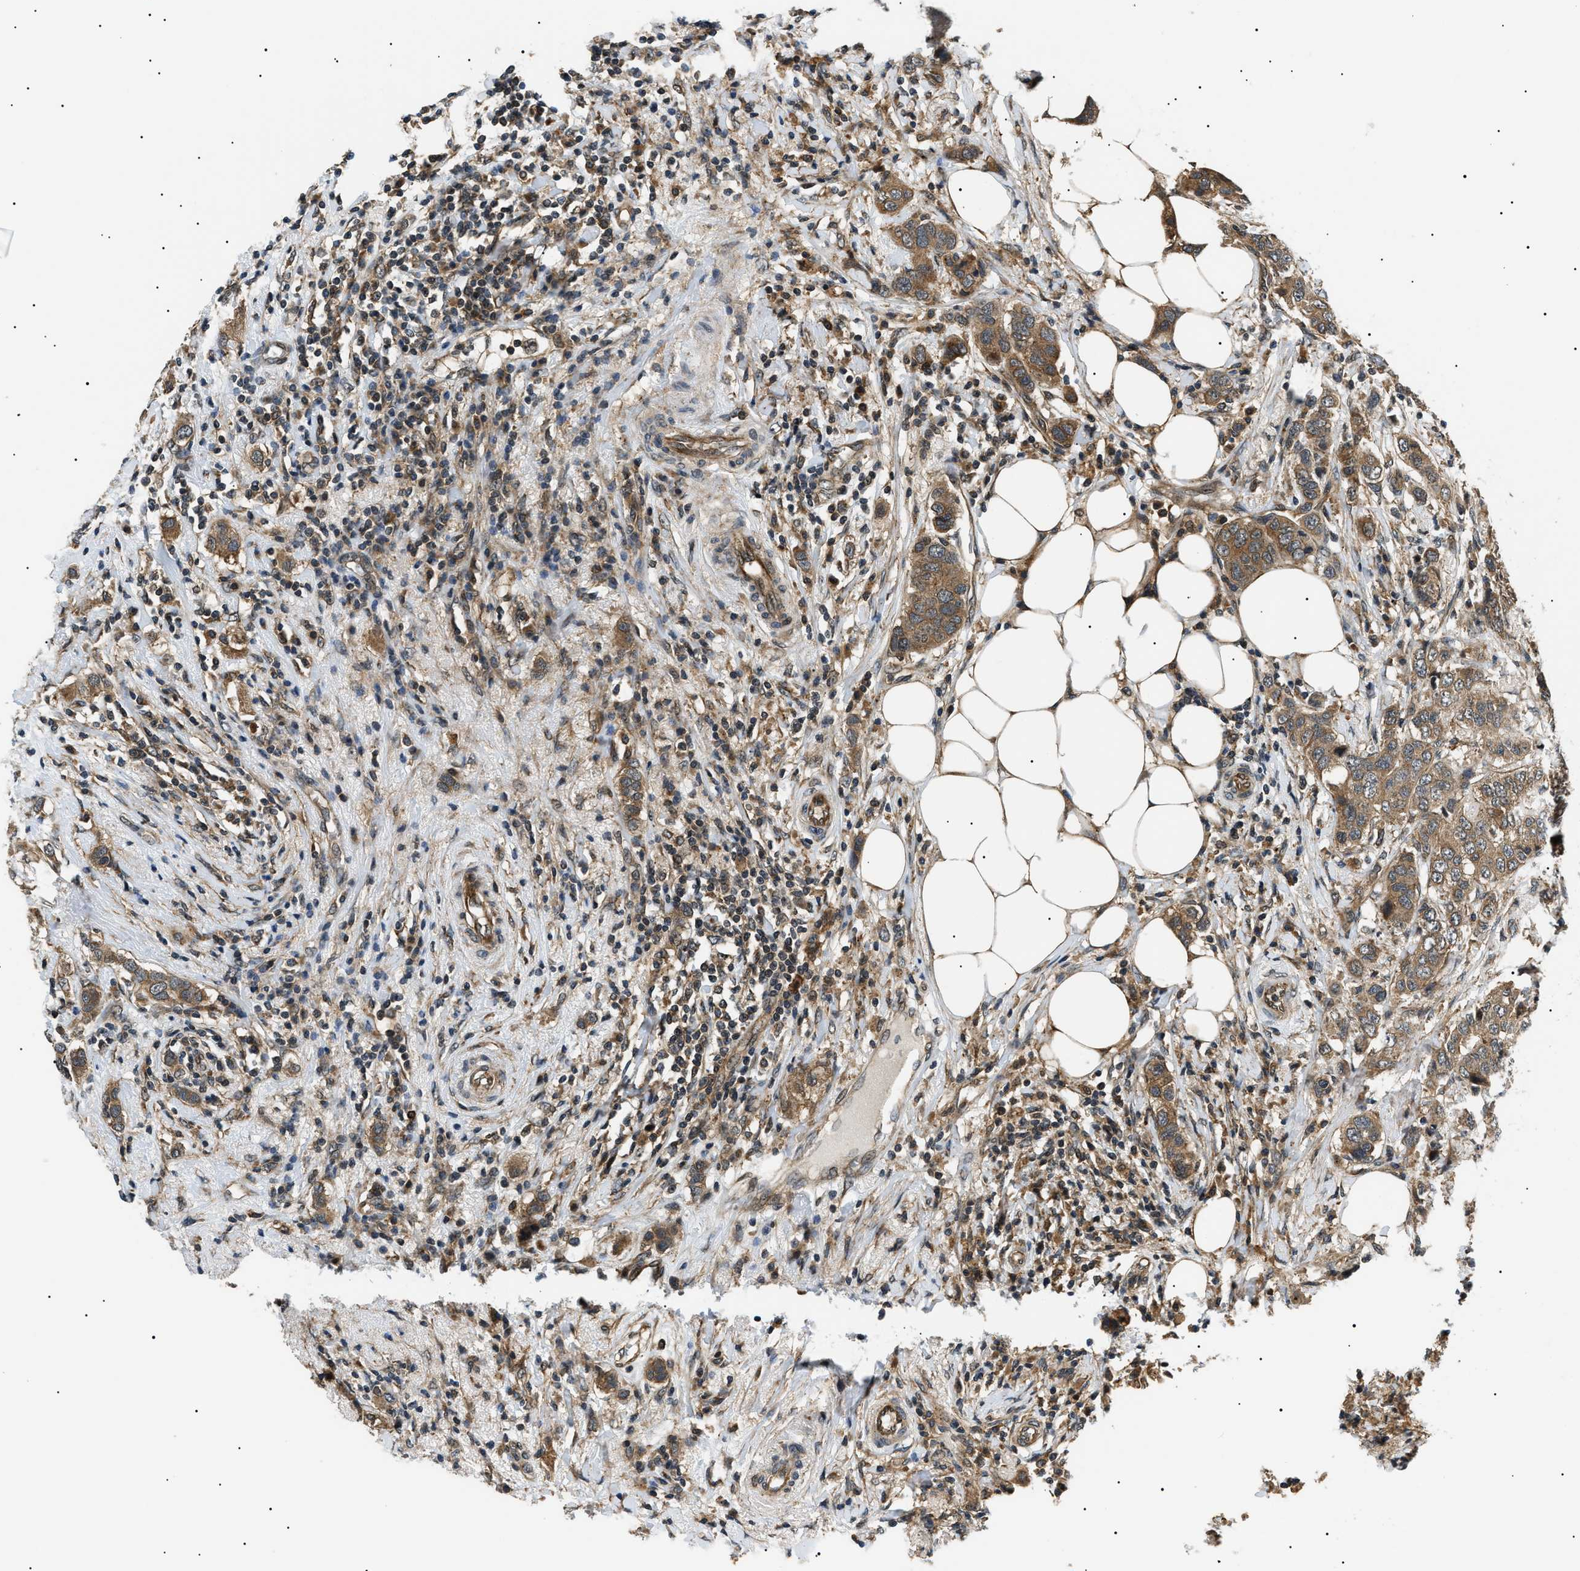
{"staining": {"intensity": "moderate", "quantity": ">75%", "location": "cytoplasmic/membranous"}, "tissue": "breast cancer", "cell_type": "Tumor cells", "image_type": "cancer", "snomed": [{"axis": "morphology", "description": "Duct carcinoma"}, {"axis": "topography", "description": "Breast"}], "caption": "The photomicrograph exhibits immunohistochemical staining of breast cancer. There is moderate cytoplasmic/membranous staining is identified in approximately >75% of tumor cells. Nuclei are stained in blue.", "gene": "ATP6AP1", "patient": {"sex": "female", "age": 50}}